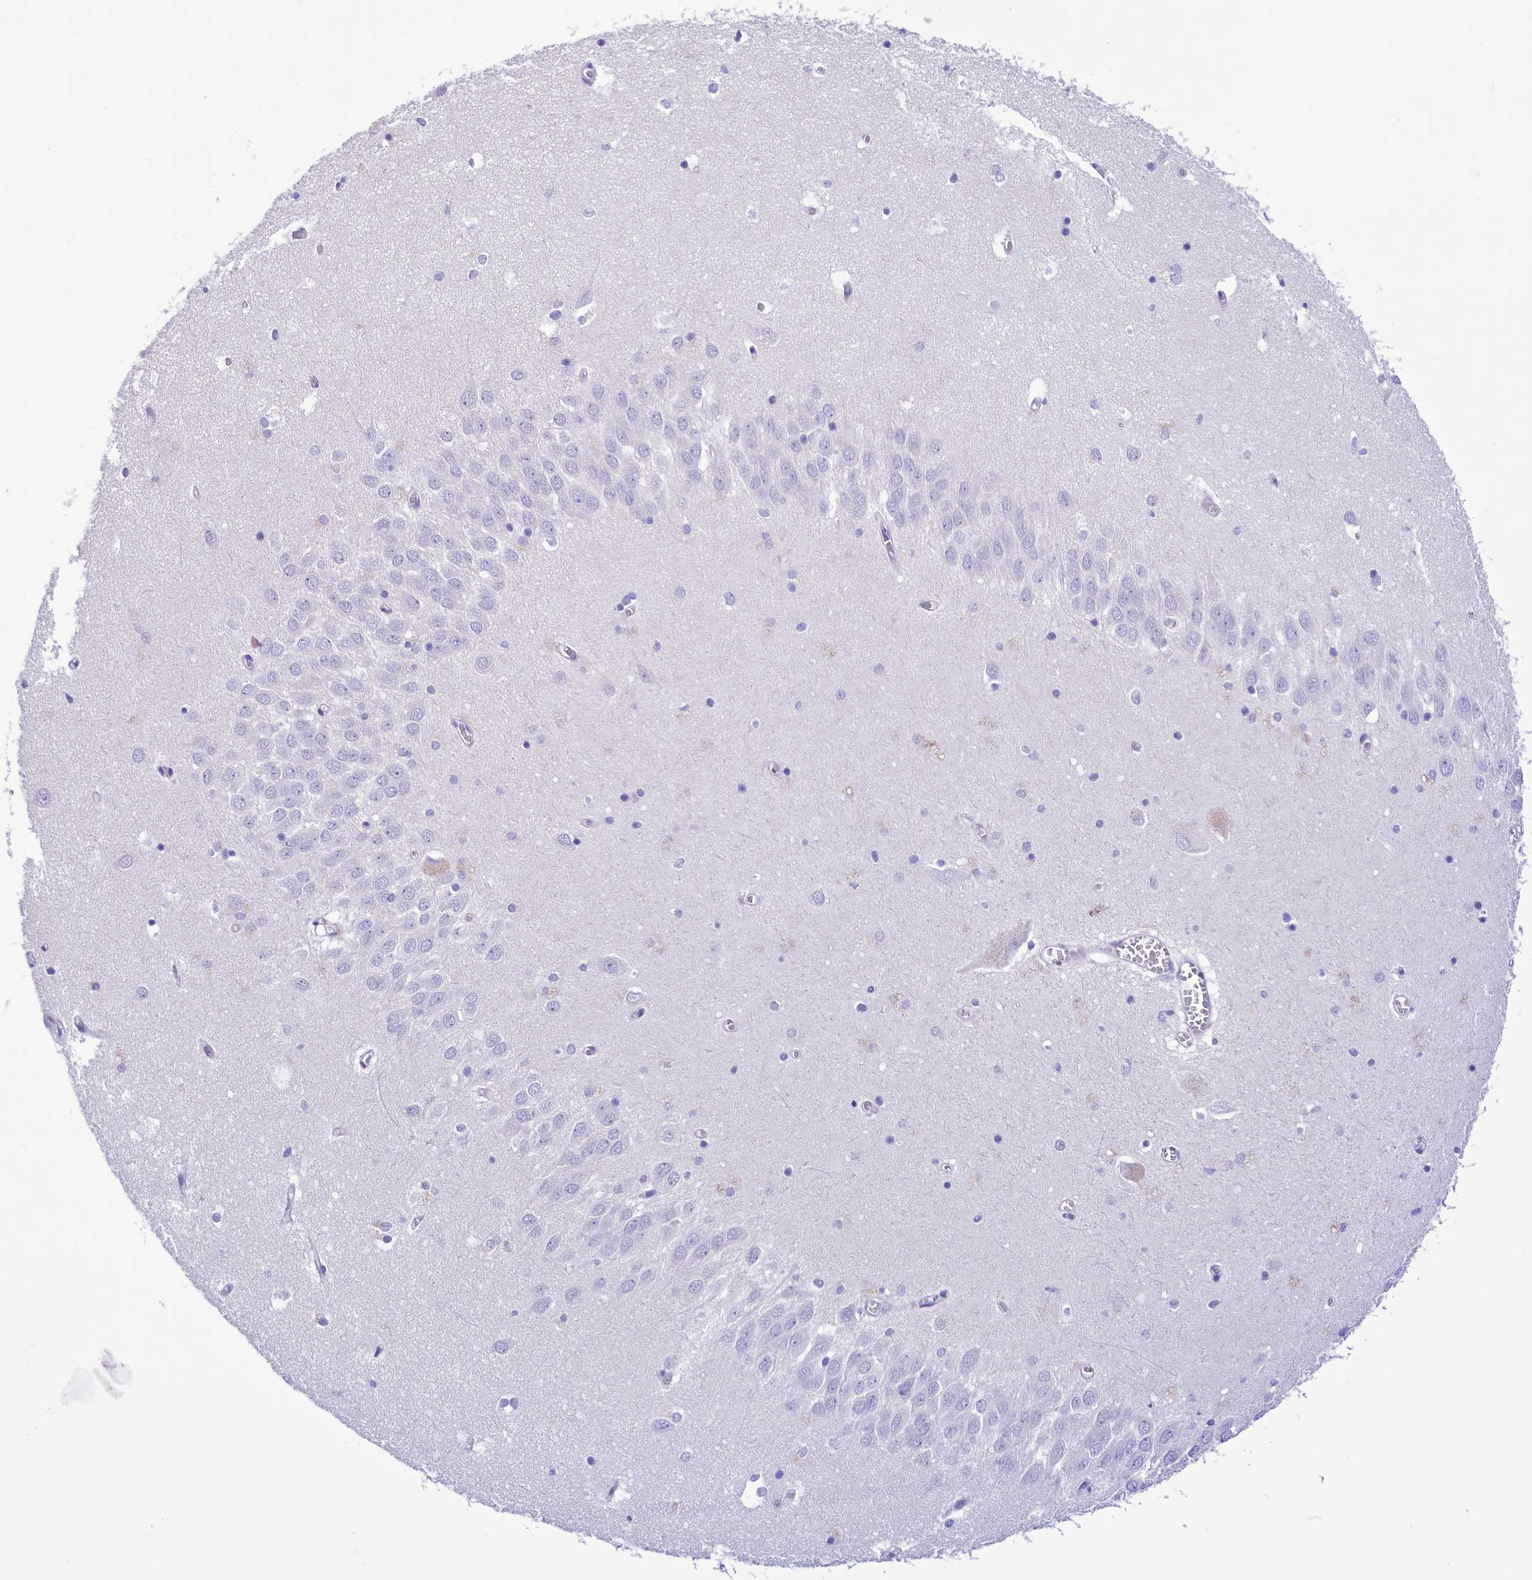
{"staining": {"intensity": "negative", "quantity": "none", "location": "none"}, "tissue": "hippocampus", "cell_type": "Glial cells", "image_type": "normal", "snomed": [{"axis": "morphology", "description": "Normal tissue, NOS"}, {"axis": "topography", "description": "Hippocampus"}], "caption": "An immunohistochemistry (IHC) micrograph of benign hippocampus is shown. There is no staining in glial cells of hippocampus. Nuclei are stained in blue.", "gene": "TTC36", "patient": {"sex": "male", "age": 70}}